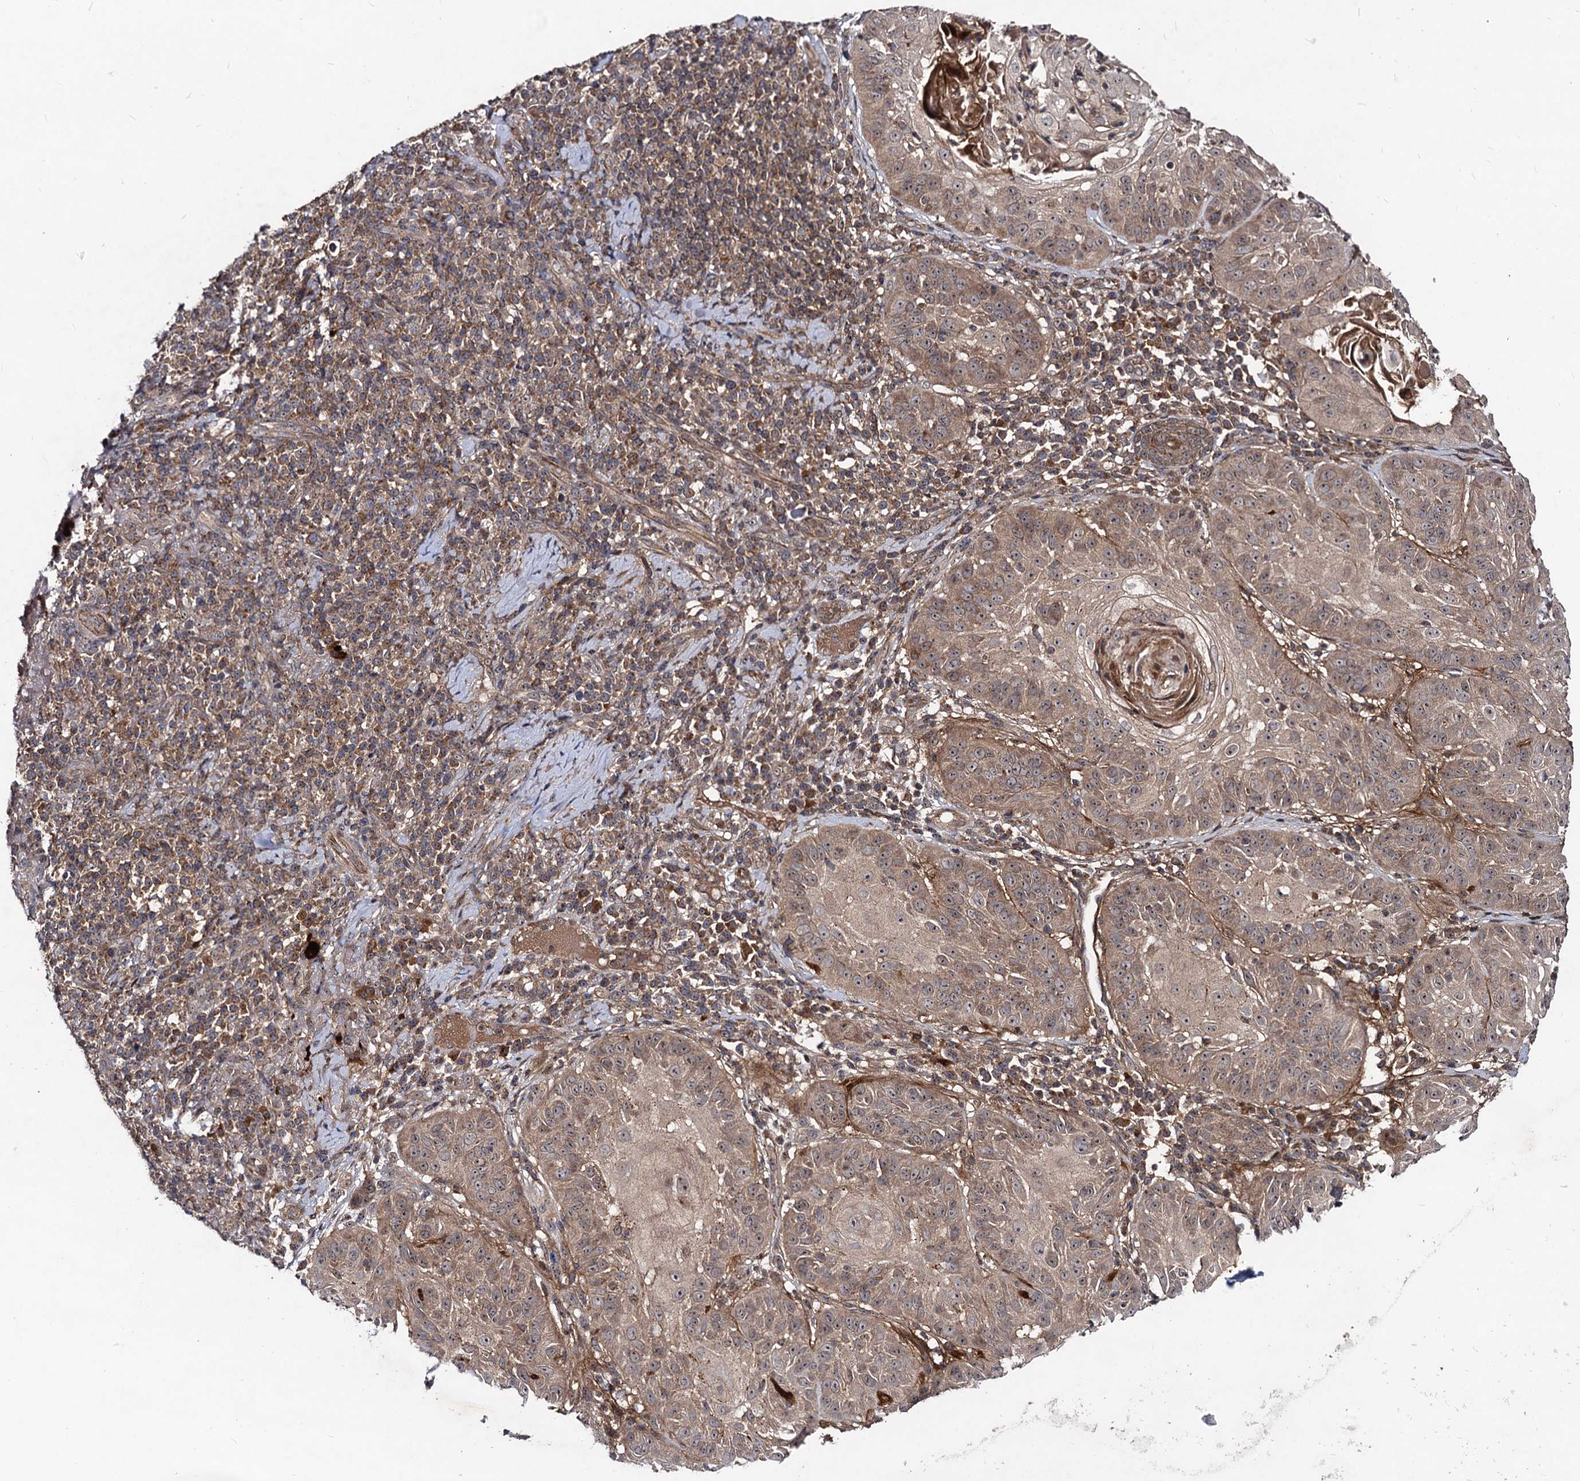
{"staining": {"intensity": "moderate", "quantity": "25%-75%", "location": "cytoplasmic/membranous"}, "tissue": "skin cancer", "cell_type": "Tumor cells", "image_type": "cancer", "snomed": [{"axis": "morphology", "description": "Normal tissue, NOS"}, {"axis": "morphology", "description": "Basal cell carcinoma"}, {"axis": "topography", "description": "Skin"}], "caption": "DAB immunohistochemical staining of skin cancer displays moderate cytoplasmic/membranous protein expression in about 25%-75% of tumor cells. The protein of interest is shown in brown color, while the nuclei are stained blue.", "gene": "KXD1", "patient": {"sex": "male", "age": 93}}